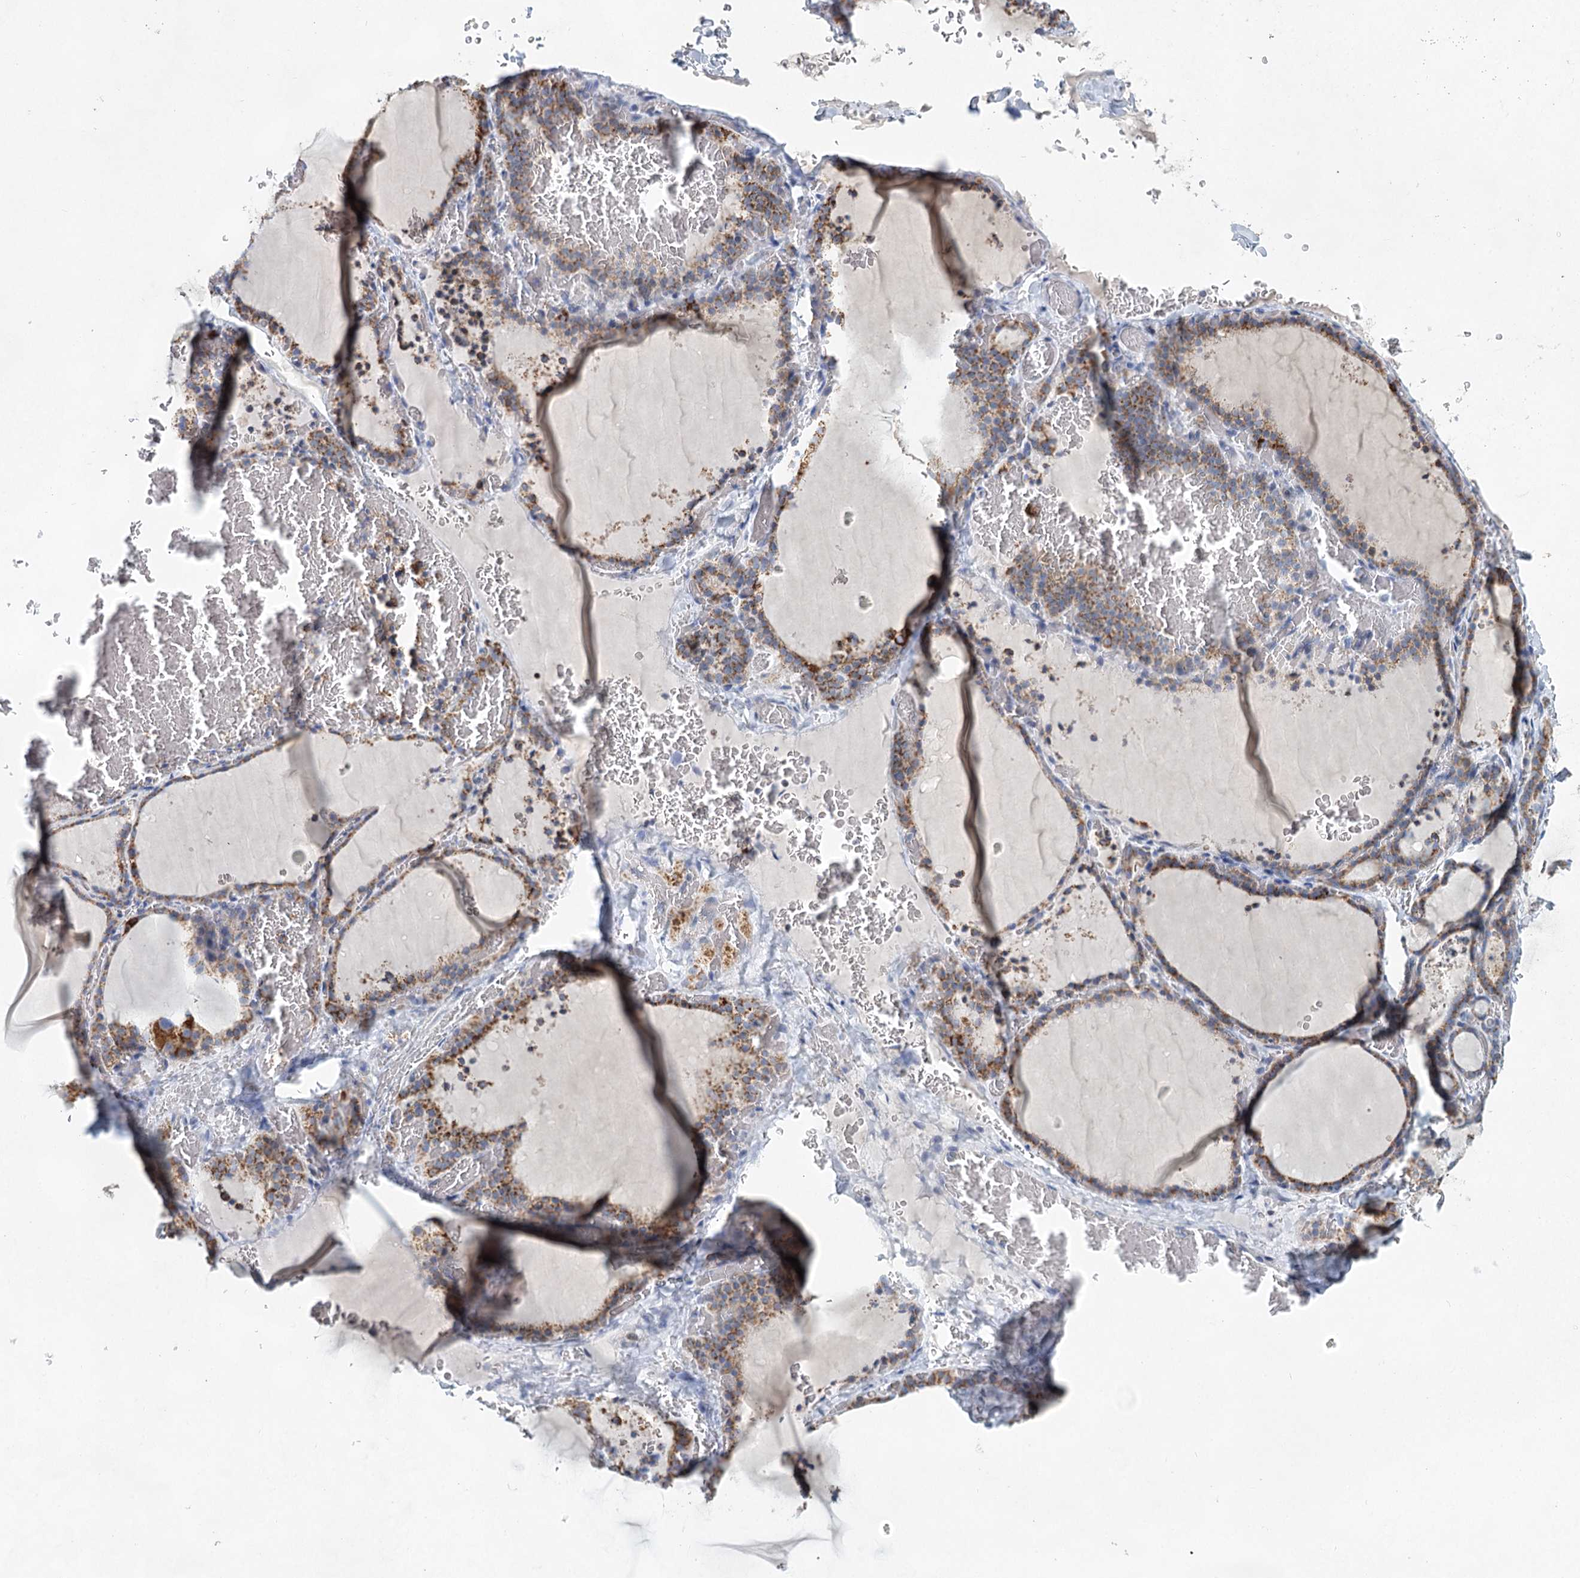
{"staining": {"intensity": "moderate", "quantity": ">75%", "location": "cytoplasmic/membranous"}, "tissue": "thyroid gland", "cell_type": "Glandular cells", "image_type": "normal", "snomed": [{"axis": "morphology", "description": "Normal tissue, NOS"}, {"axis": "topography", "description": "Thyroid gland"}], "caption": "A micrograph of human thyroid gland stained for a protein shows moderate cytoplasmic/membranous brown staining in glandular cells. The staining was performed using DAB (3,3'-diaminobenzidine) to visualize the protein expression in brown, while the nuclei were stained in blue with hematoxylin (Magnification: 20x).", "gene": "XPO6", "patient": {"sex": "female", "age": 39}}